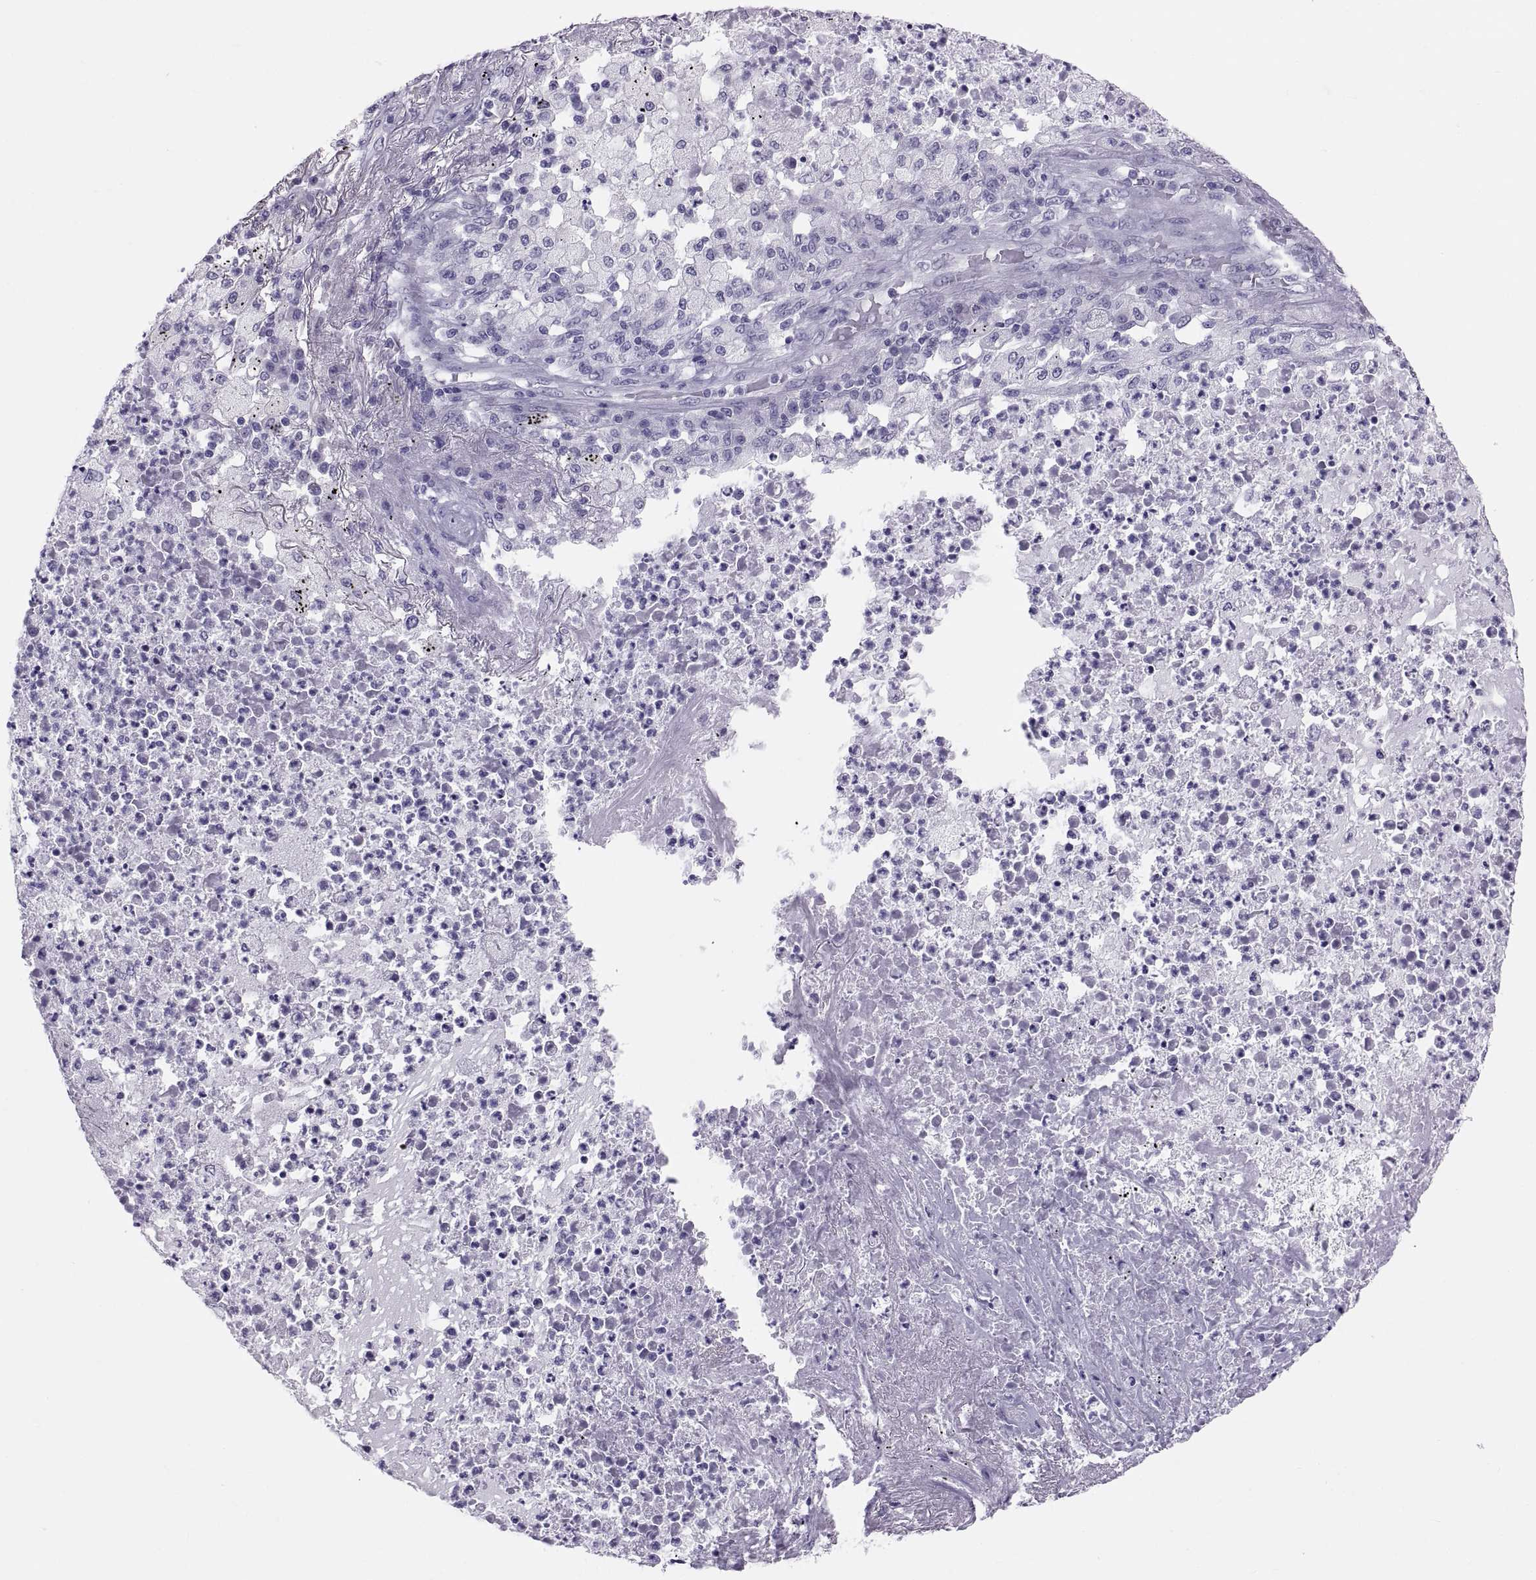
{"staining": {"intensity": "negative", "quantity": "none", "location": "none"}, "tissue": "lung cancer", "cell_type": "Tumor cells", "image_type": "cancer", "snomed": [{"axis": "morphology", "description": "Adenocarcinoma, NOS"}, {"axis": "topography", "description": "Lung"}], "caption": "Histopathology image shows no protein positivity in tumor cells of adenocarcinoma (lung) tissue.", "gene": "FAM170A", "patient": {"sex": "female", "age": 73}}